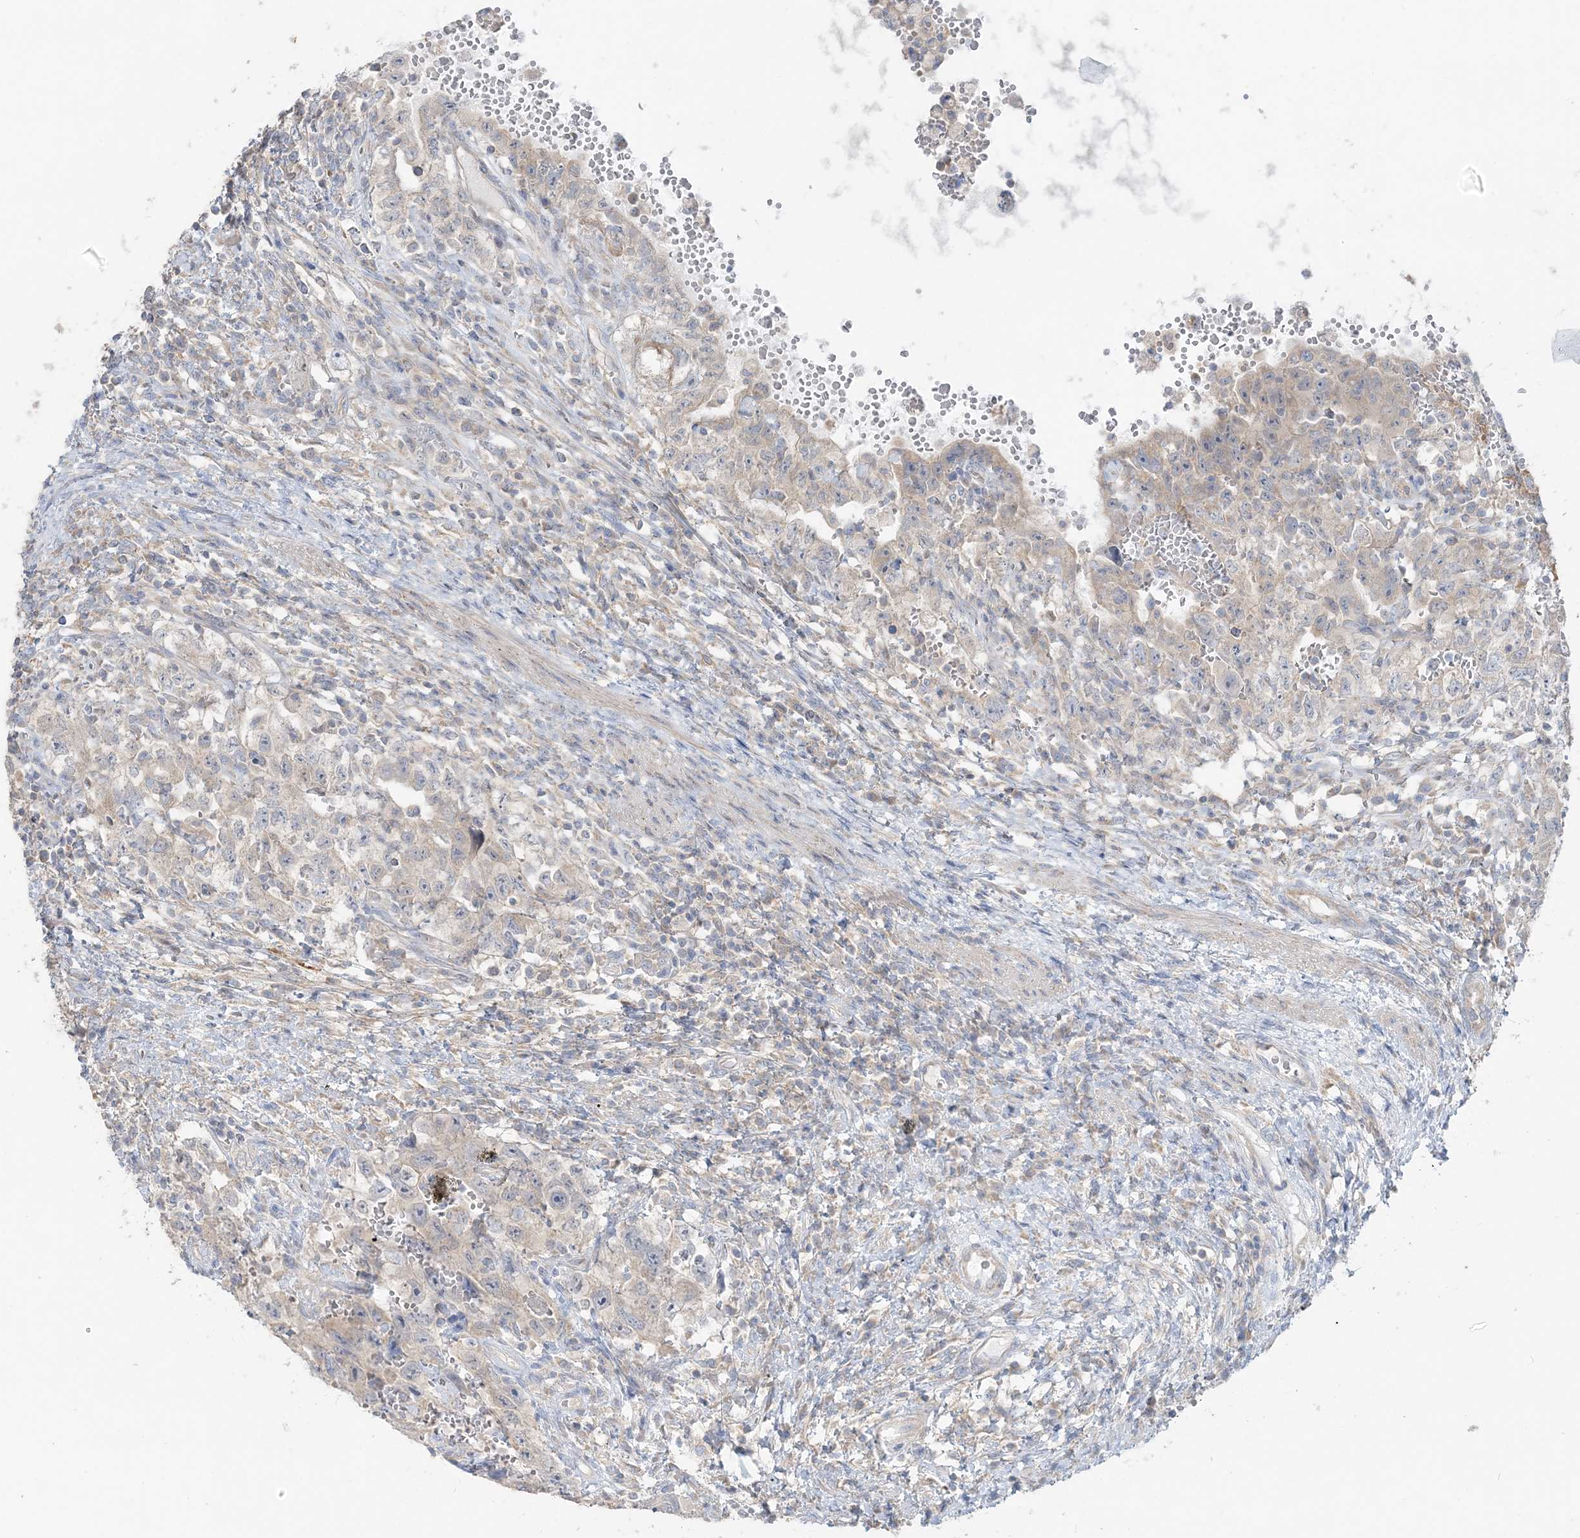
{"staining": {"intensity": "negative", "quantity": "none", "location": "none"}, "tissue": "testis cancer", "cell_type": "Tumor cells", "image_type": "cancer", "snomed": [{"axis": "morphology", "description": "Carcinoma, Embryonal, NOS"}, {"axis": "topography", "description": "Testis"}], "caption": "An IHC photomicrograph of testis cancer is shown. There is no staining in tumor cells of testis cancer.", "gene": "TBC1D5", "patient": {"sex": "male", "age": 26}}